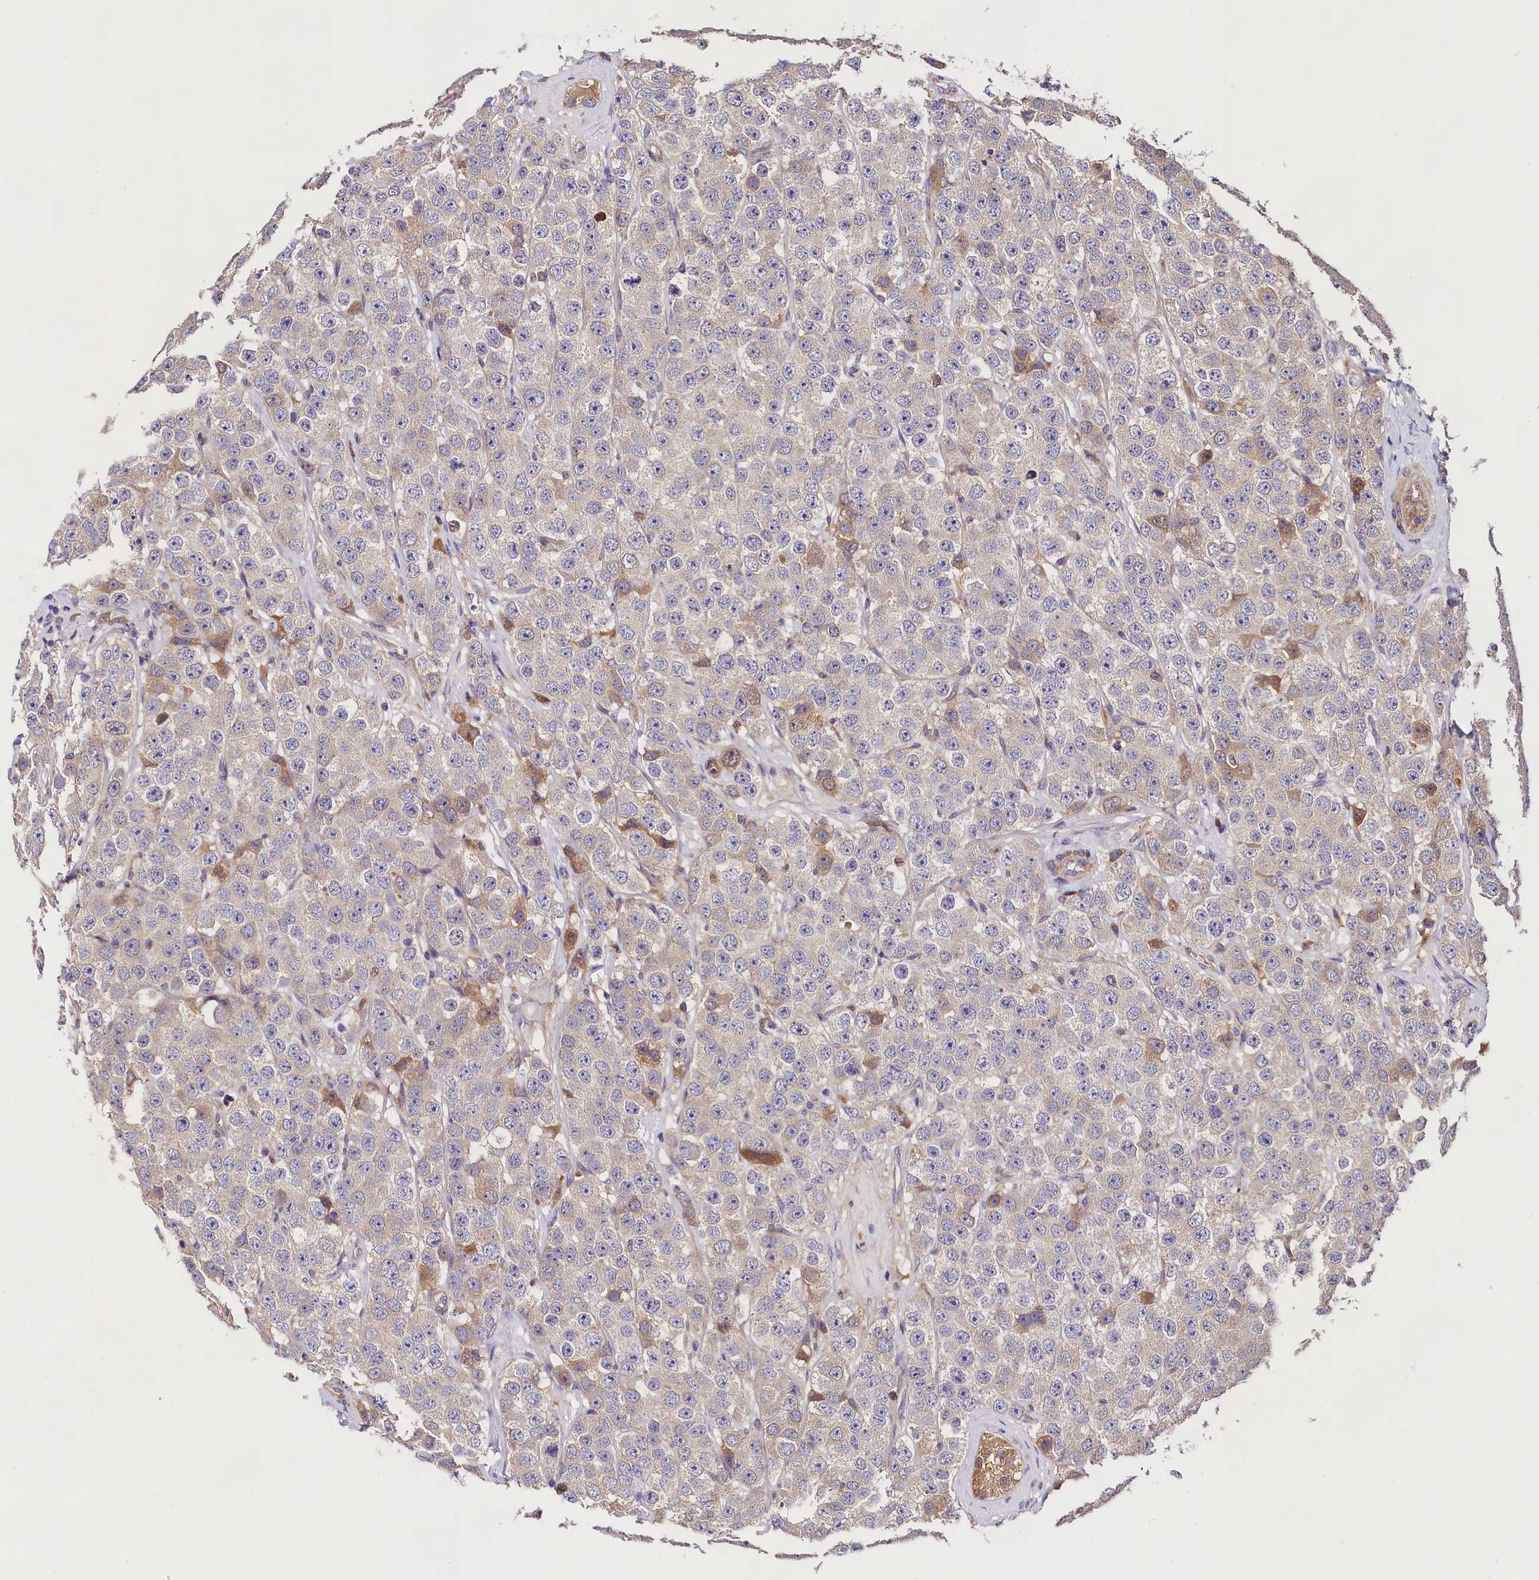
{"staining": {"intensity": "weak", "quantity": "<25%", "location": "cytoplasmic/membranous"}, "tissue": "testis cancer", "cell_type": "Tumor cells", "image_type": "cancer", "snomed": [{"axis": "morphology", "description": "Seminoma, NOS"}, {"axis": "topography", "description": "Testis"}], "caption": "A high-resolution photomicrograph shows IHC staining of testis seminoma, which reveals no significant staining in tumor cells.", "gene": "SPG11", "patient": {"sex": "male", "age": 28}}